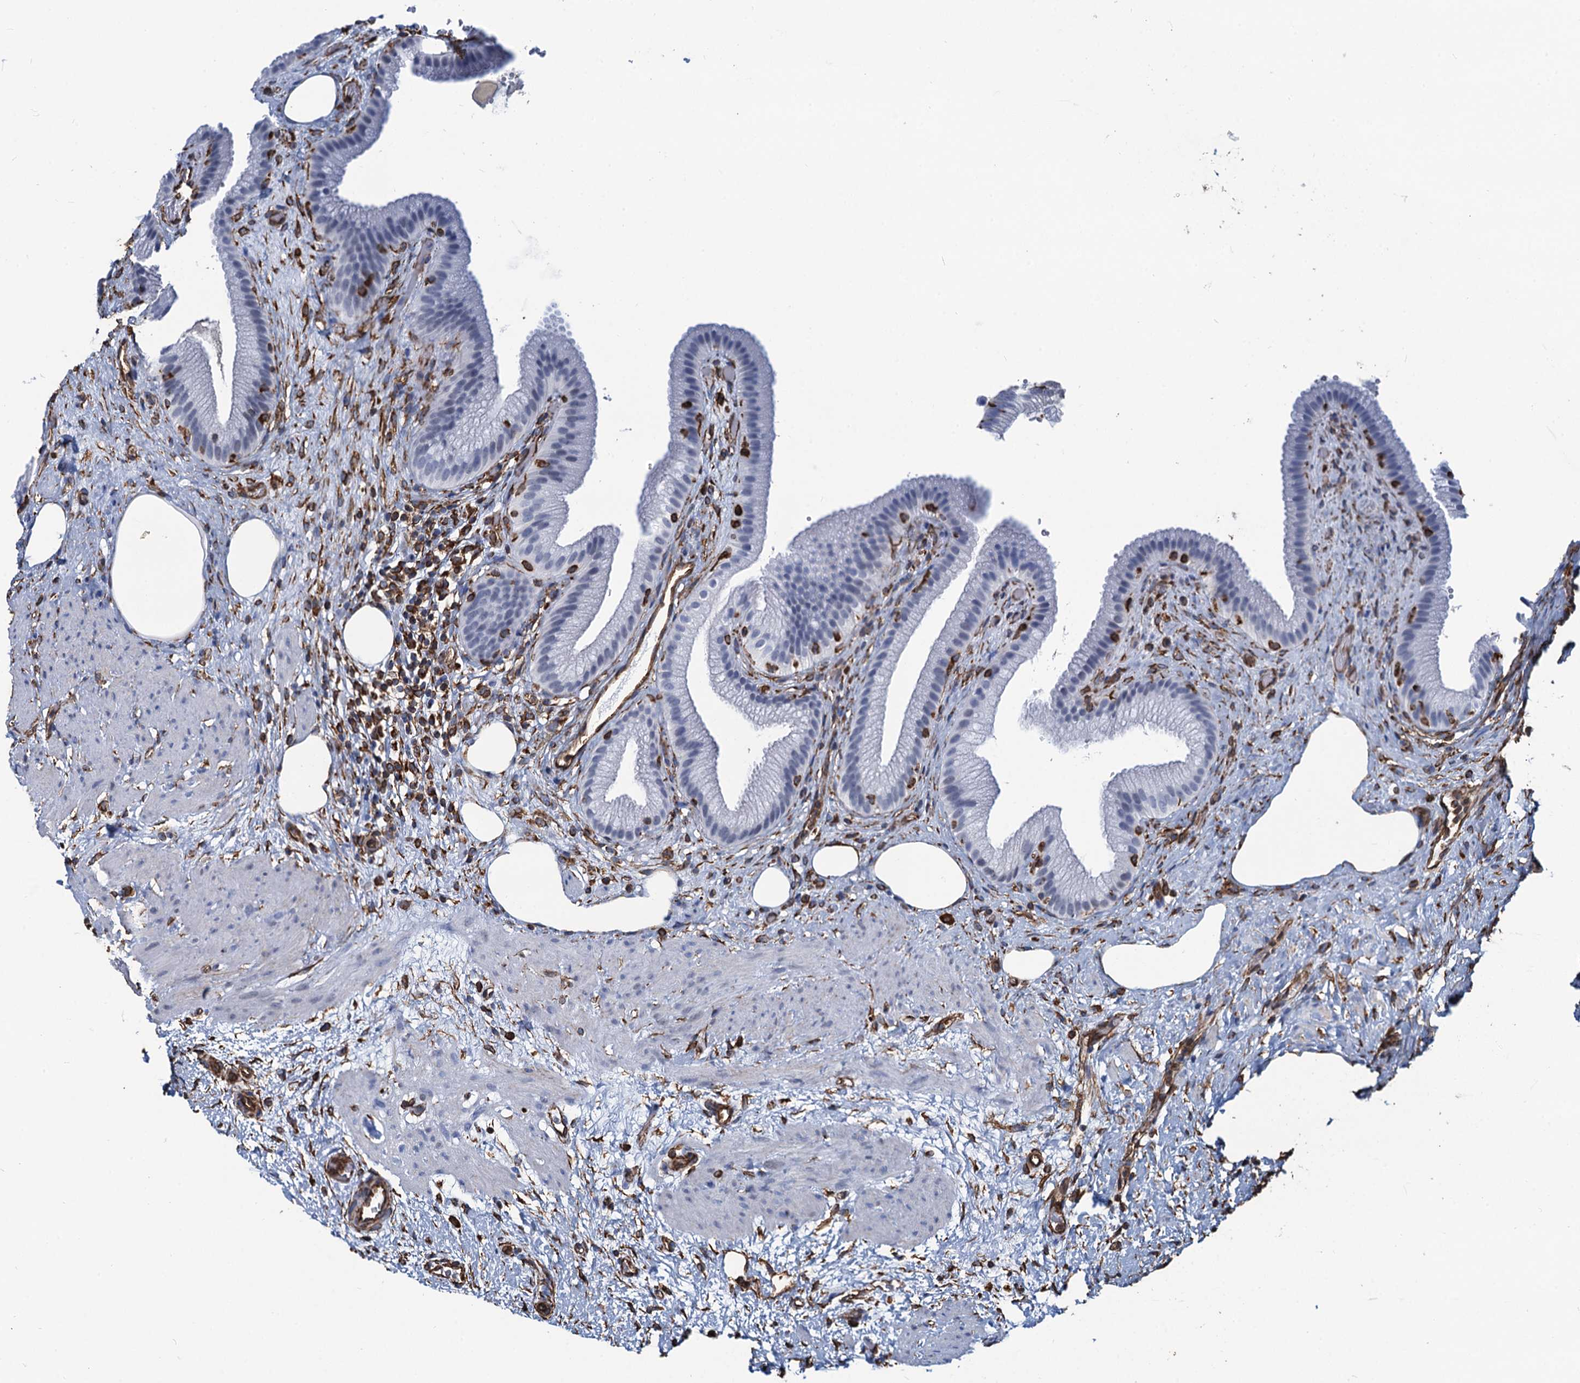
{"staining": {"intensity": "negative", "quantity": "none", "location": "none"}, "tissue": "gallbladder", "cell_type": "Glandular cells", "image_type": "normal", "snomed": [{"axis": "morphology", "description": "Normal tissue, NOS"}, {"axis": "morphology", "description": "Inflammation, NOS"}, {"axis": "topography", "description": "Gallbladder"}], "caption": "The micrograph demonstrates no significant staining in glandular cells of gallbladder. (DAB (3,3'-diaminobenzidine) IHC visualized using brightfield microscopy, high magnification).", "gene": "PGM2", "patient": {"sex": "male", "age": 51}}